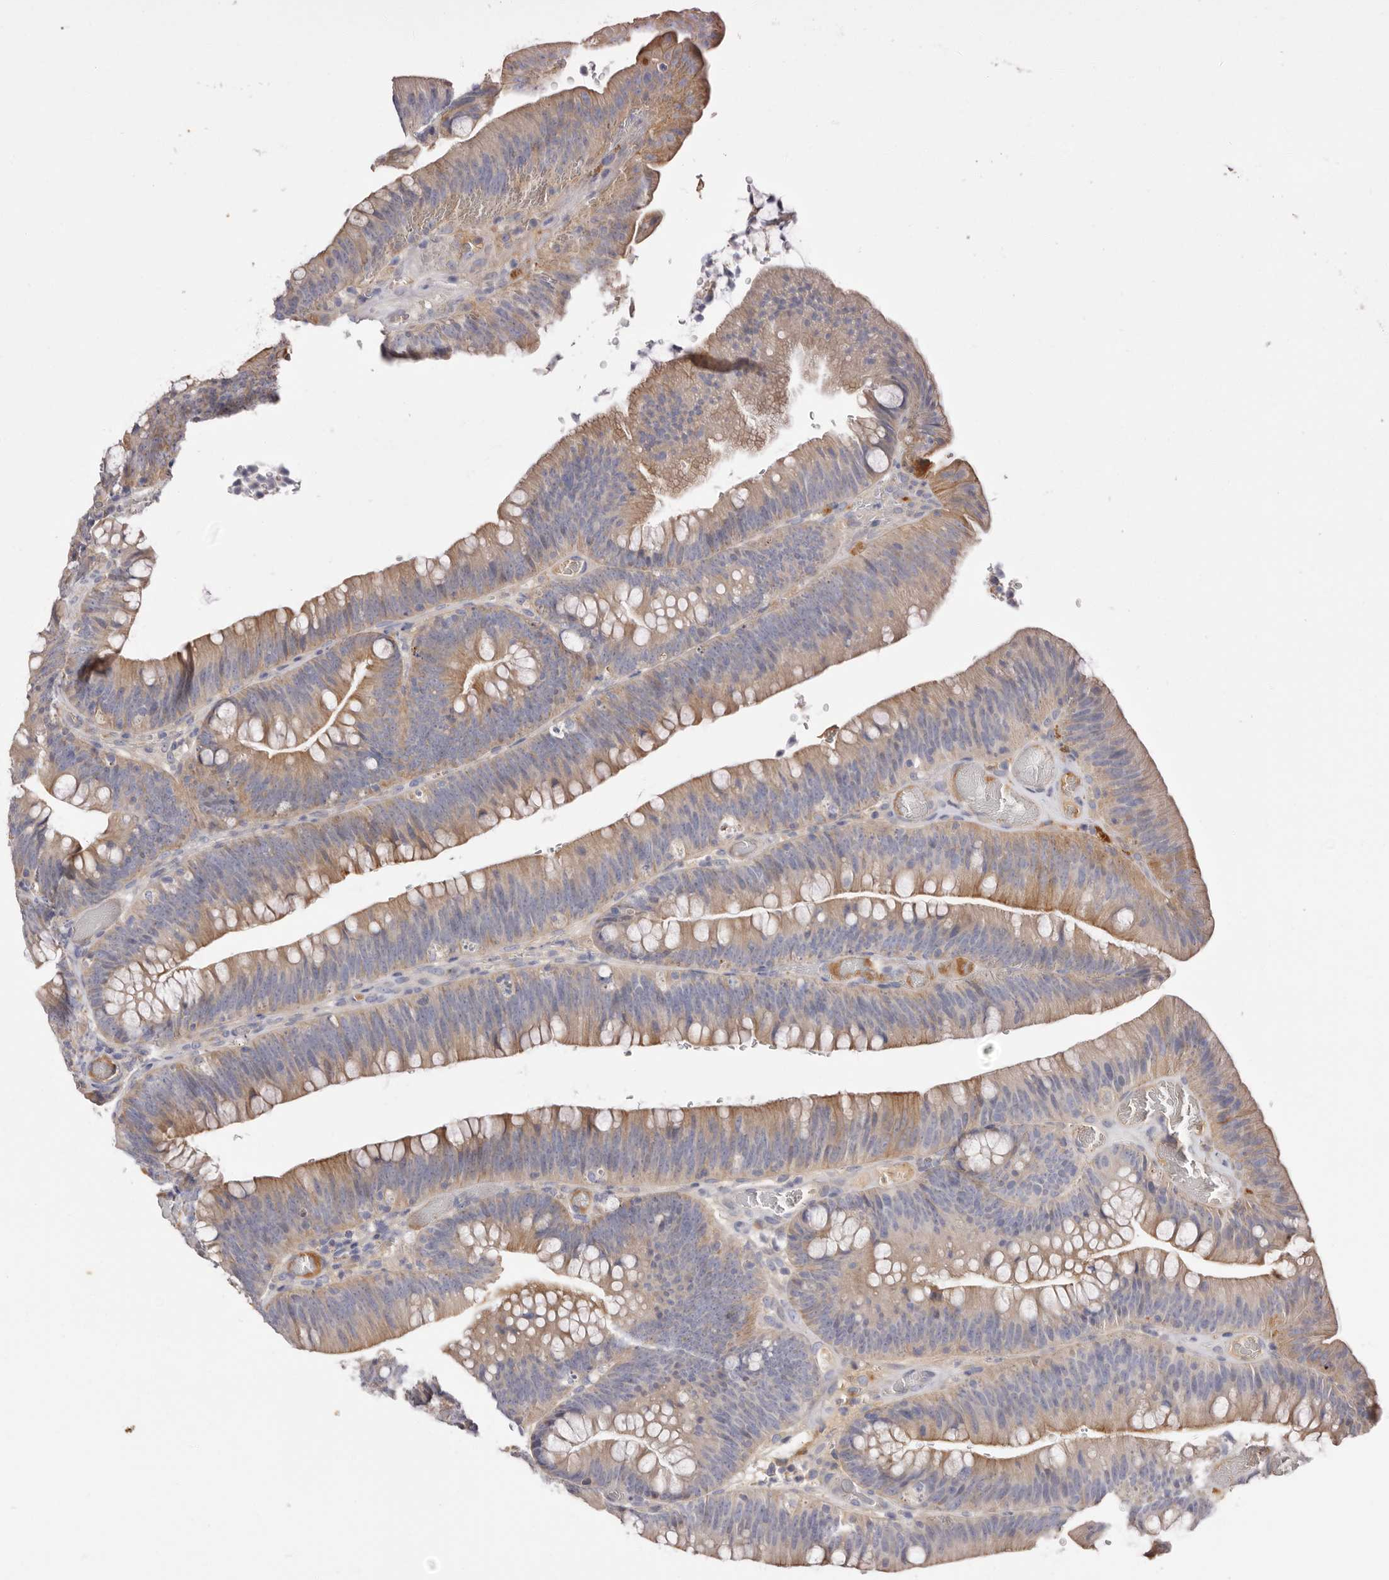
{"staining": {"intensity": "moderate", "quantity": "25%-75%", "location": "cytoplasmic/membranous"}, "tissue": "colorectal cancer", "cell_type": "Tumor cells", "image_type": "cancer", "snomed": [{"axis": "morphology", "description": "Normal tissue, NOS"}, {"axis": "topography", "description": "Colon"}], "caption": "This photomicrograph reveals immunohistochemistry (IHC) staining of colorectal cancer, with medium moderate cytoplasmic/membranous expression in about 25%-75% of tumor cells.", "gene": "STK16", "patient": {"sex": "female", "age": 82}}